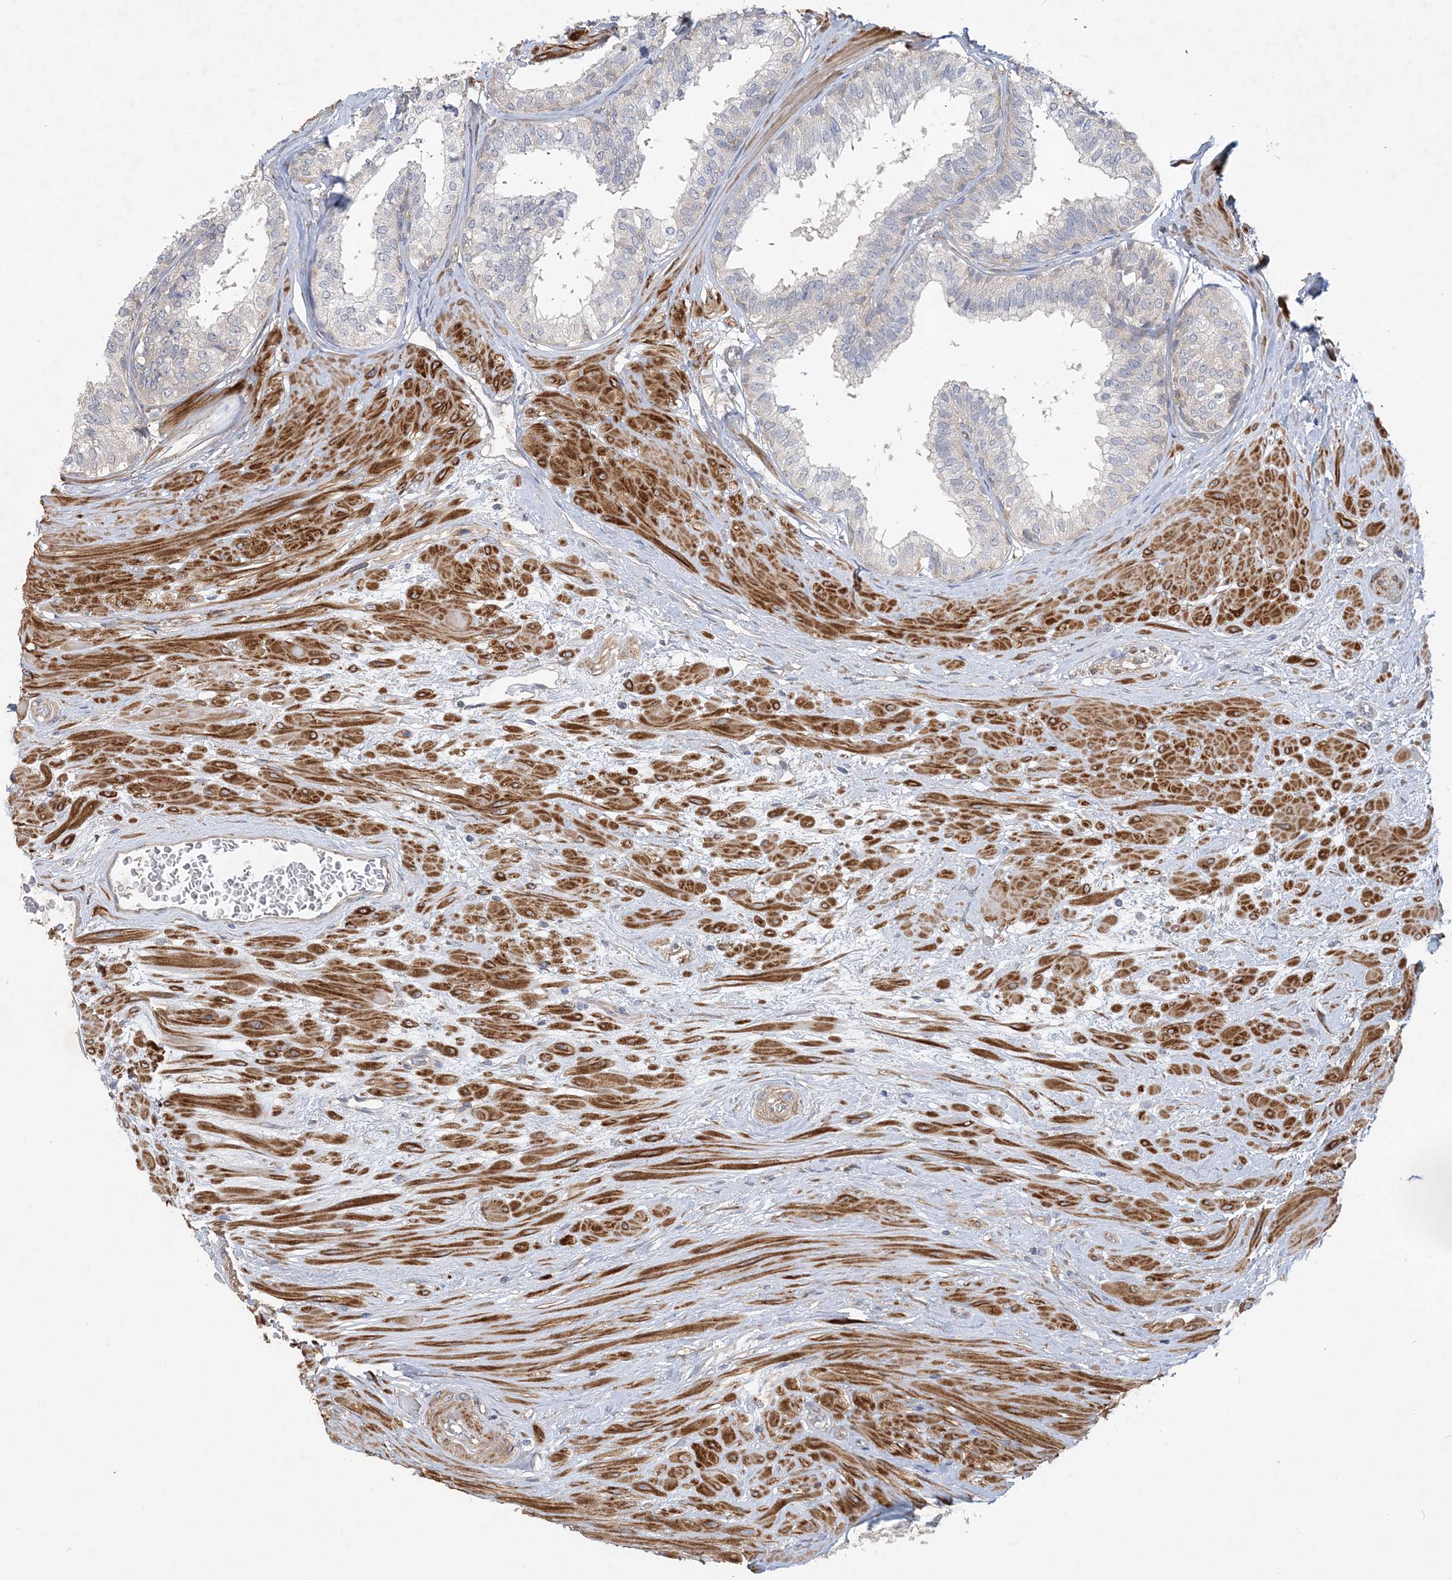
{"staining": {"intensity": "negative", "quantity": "none", "location": "none"}, "tissue": "prostate", "cell_type": "Glandular cells", "image_type": "normal", "snomed": [{"axis": "morphology", "description": "Normal tissue, NOS"}, {"axis": "topography", "description": "Prostate"}], "caption": "High magnification brightfield microscopy of unremarkable prostate stained with DAB (3,3'-diaminobenzidine) (brown) and counterstained with hematoxylin (blue): glandular cells show no significant positivity. Brightfield microscopy of IHC stained with DAB (3,3'-diaminobenzidine) (brown) and hematoxylin (blue), captured at high magnification.", "gene": "MAP4K5", "patient": {"sex": "male", "age": 48}}